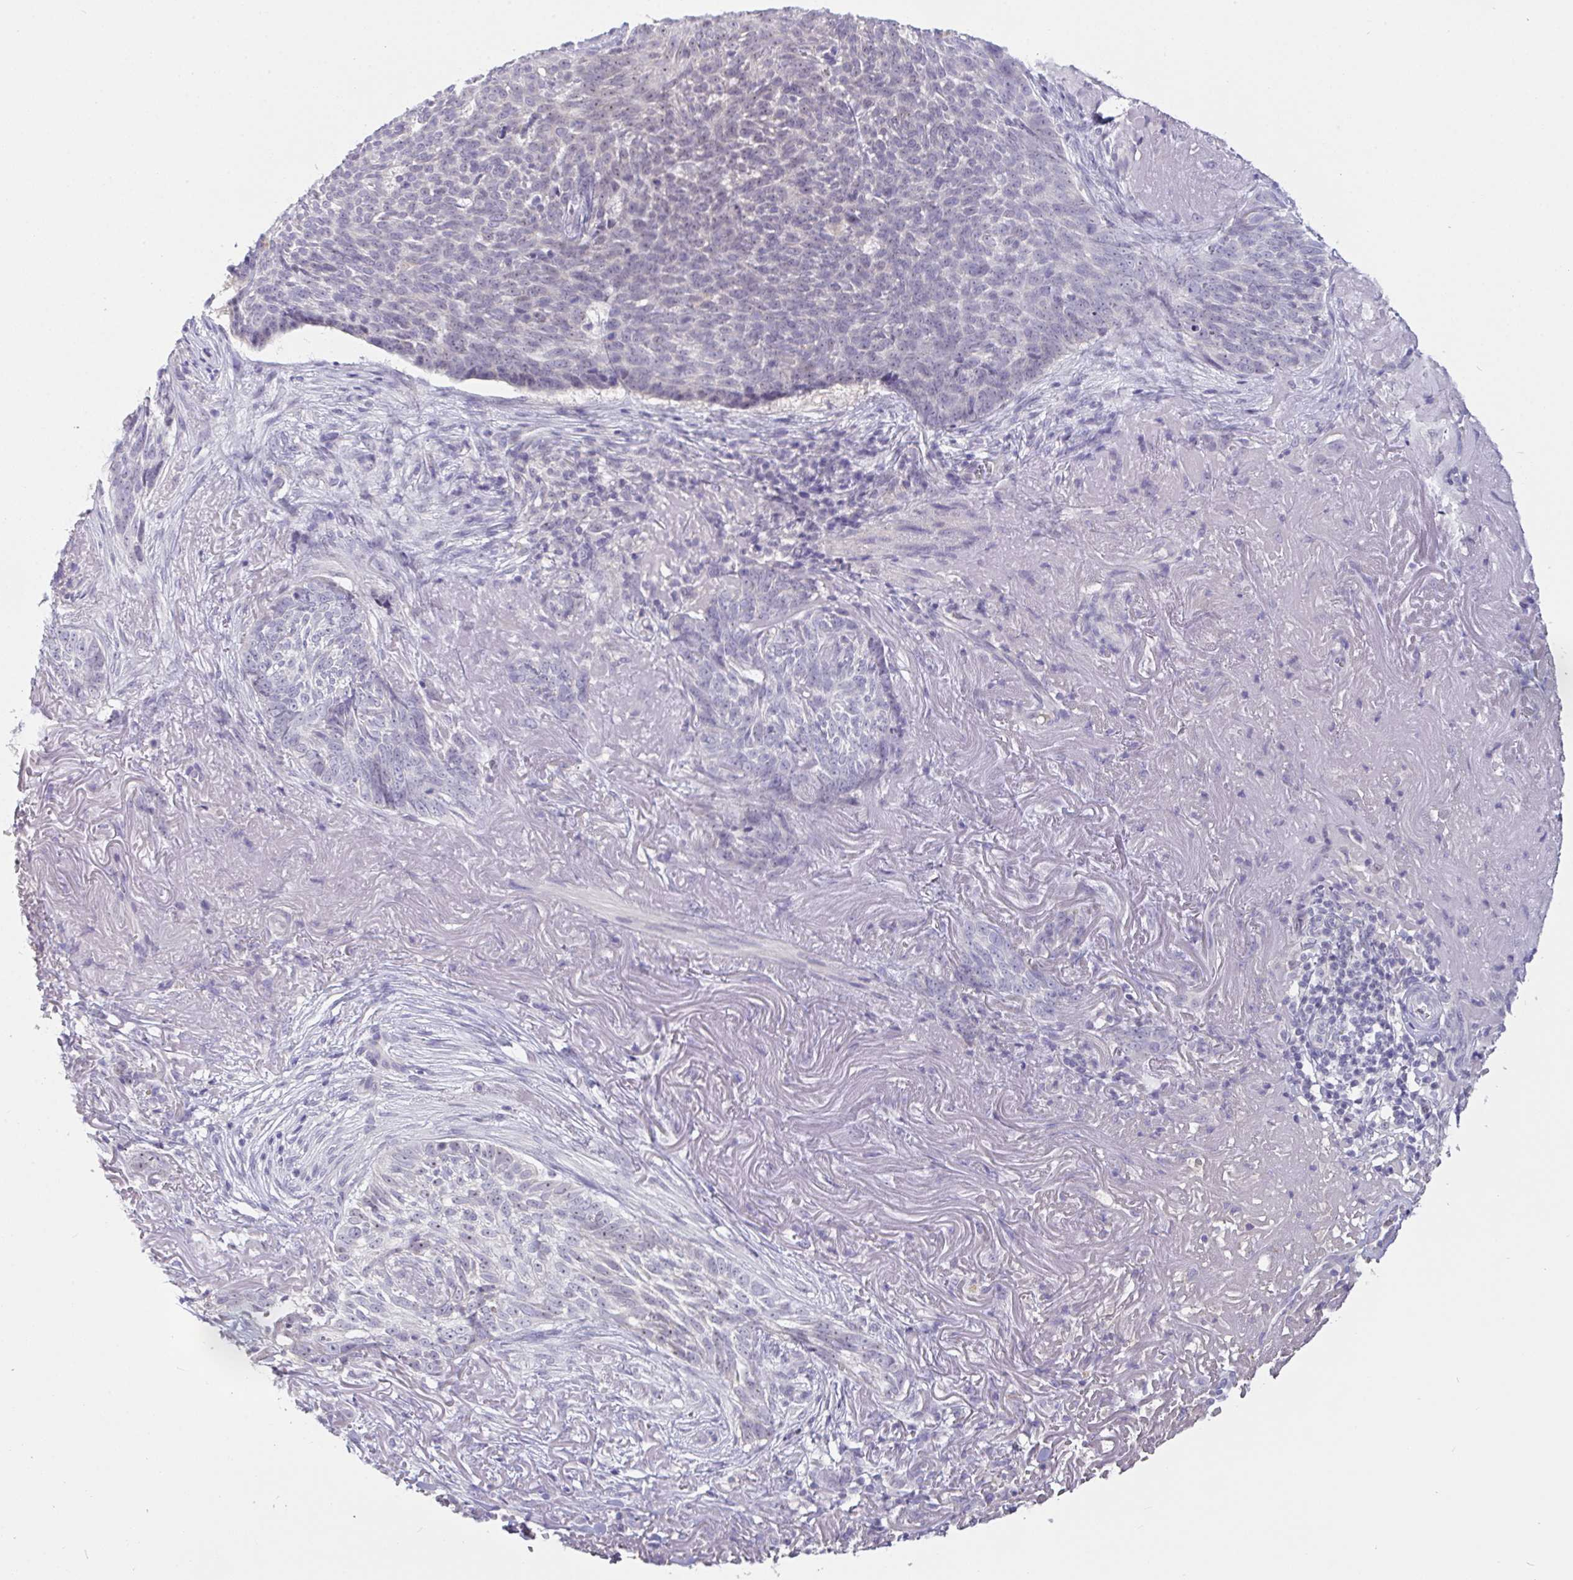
{"staining": {"intensity": "negative", "quantity": "none", "location": "none"}, "tissue": "skin cancer", "cell_type": "Tumor cells", "image_type": "cancer", "snomed": [{"axis": "morphology", "description": "Basal cell carcinoma"}, {"axis": "topography", "description": "Skin"}, {"axis": "topography", "description": "Skin of face"}], "caption": "Histopathology image shows no protein staining in tumor cells of skin cancer tissue.", "gene": "MYC", "patient": {"sex": "female", "age": 95}}